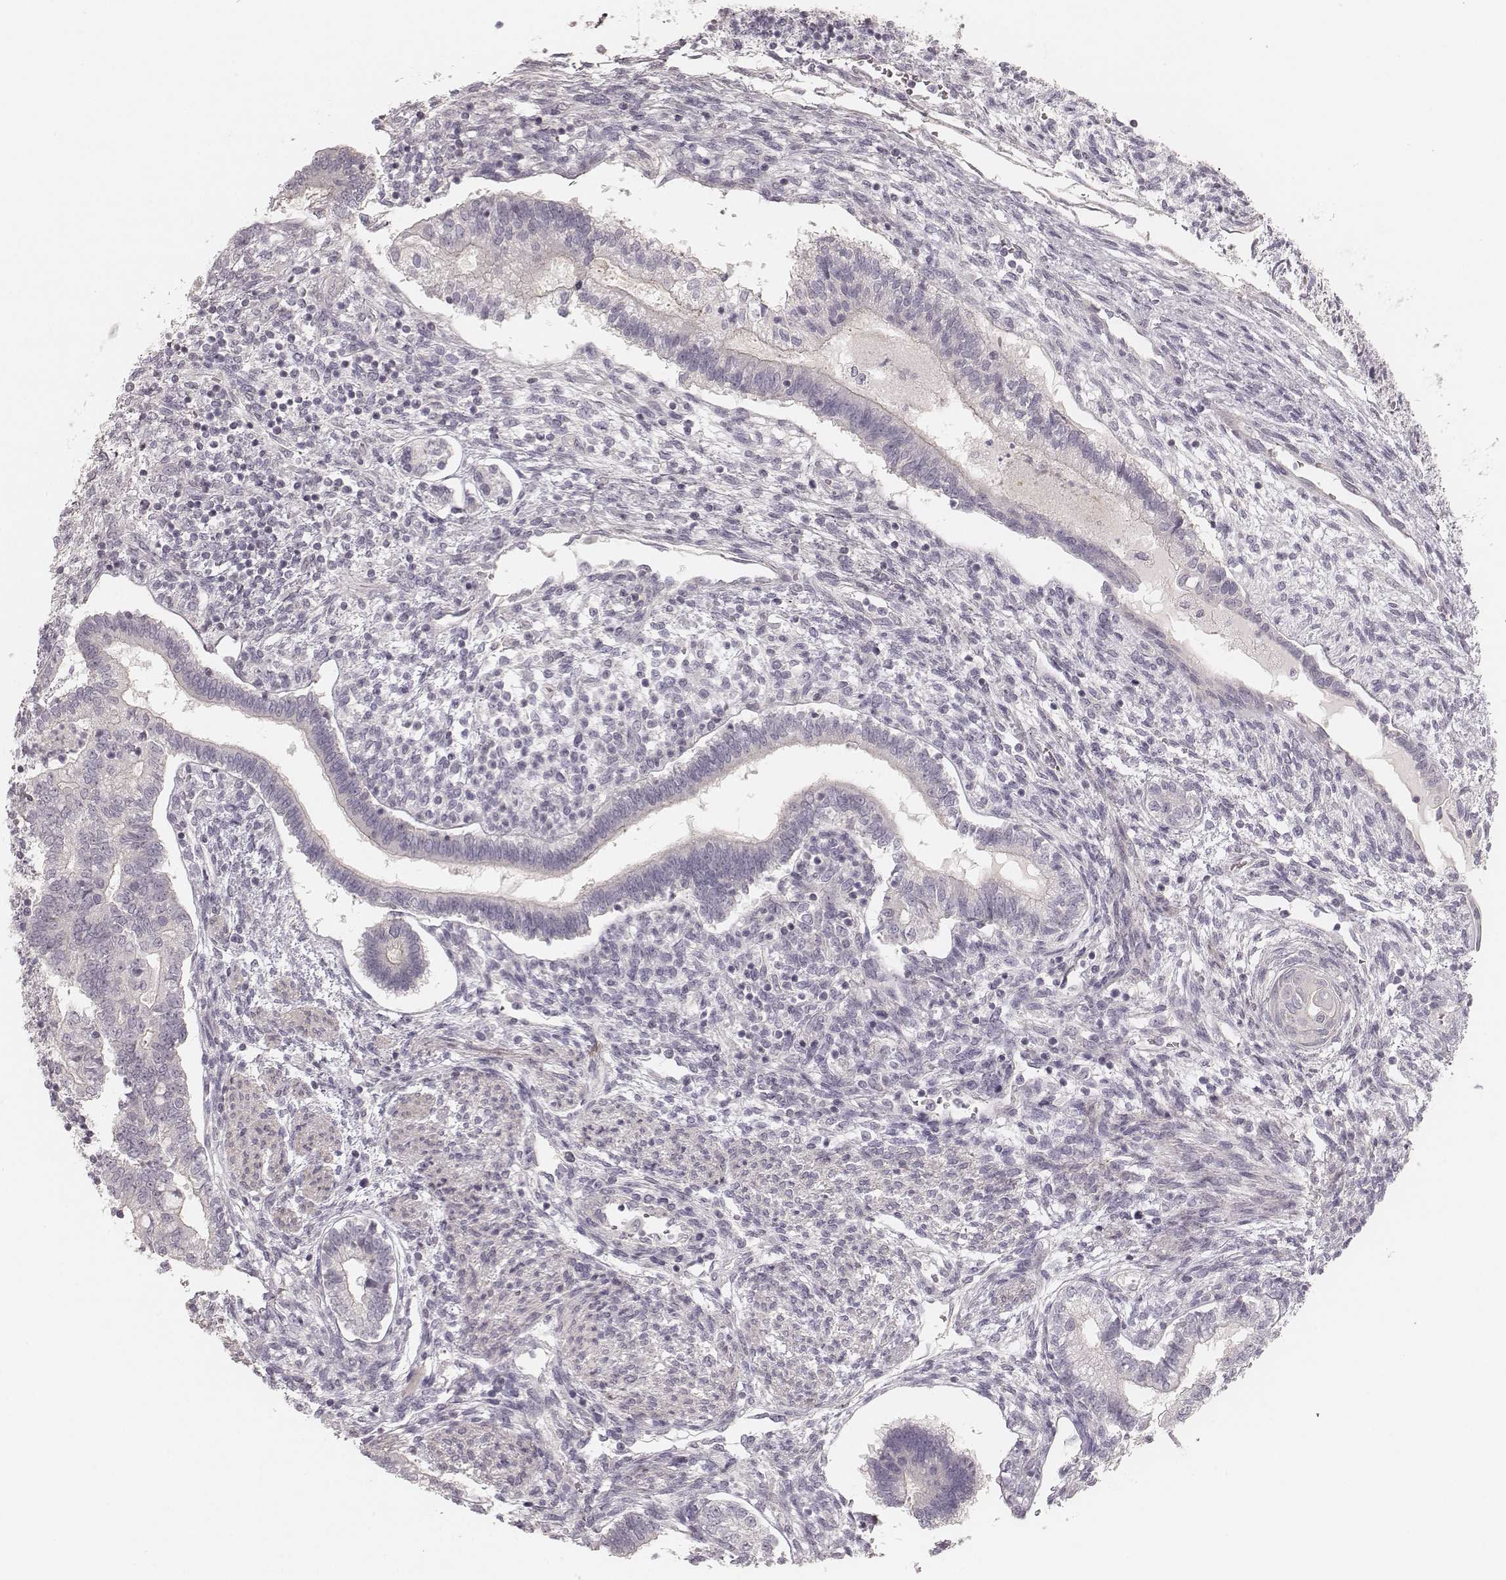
{"staining": {"intensity": "negative", "quantity": "none", "location": "none"}, "tissue": "testis cancer", "cell_type": "Tumor cells", "image_type": "cancer", "snomed": [{"axis": "morphology", "description": "Carcinoma, Embryonal, NOS"}, {"axis": "topography", "description": "Testis"}], "caption": "This is a histopathology image of IHC staining of testis embryonal carcinoma, which shows no expression in tumor cells.", "gene": "SPATA24", "patient": {"sex": "male", "age": 37}}